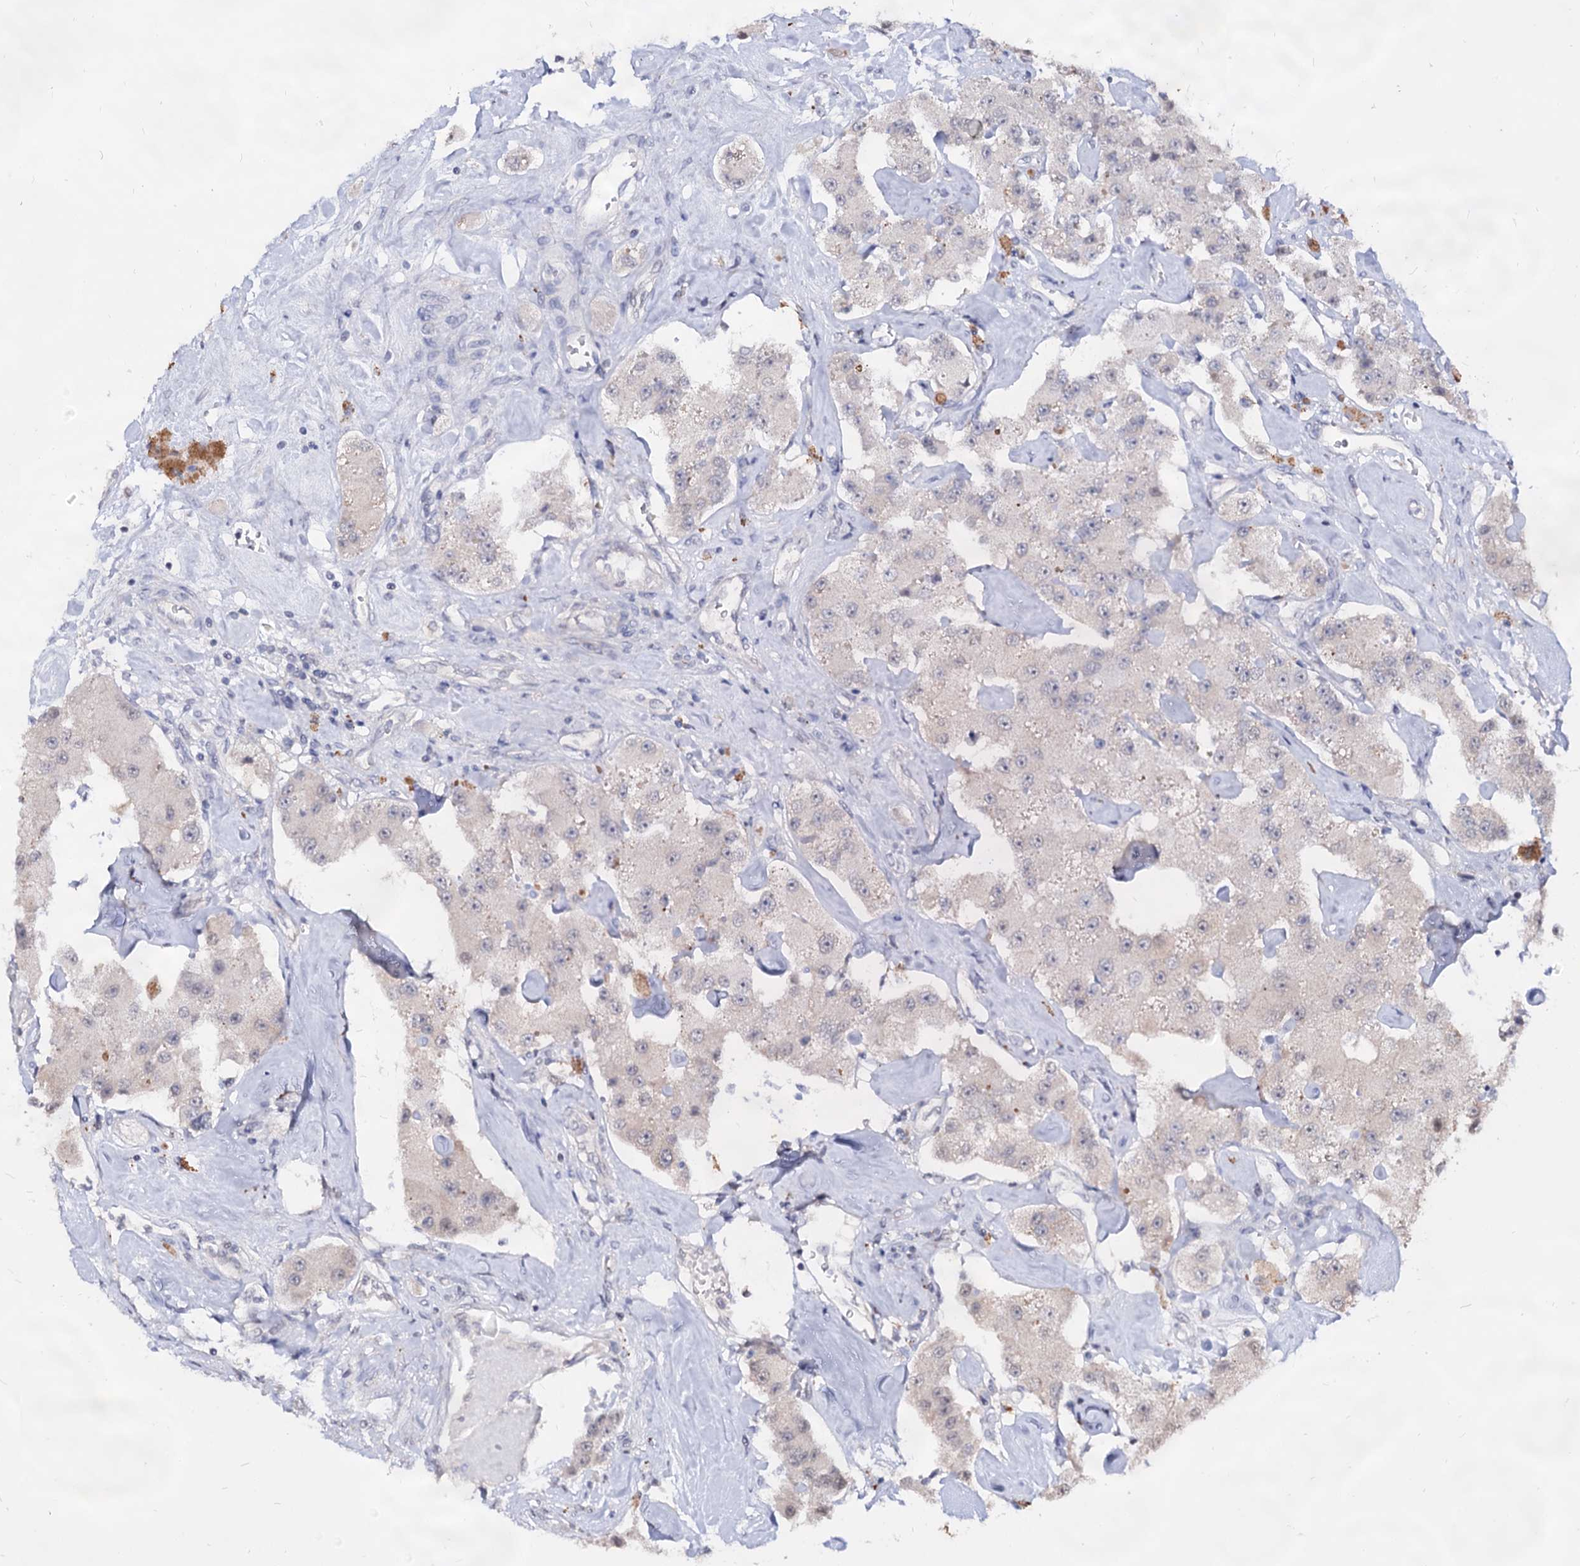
{"staining": {"intensity": "negative", "quantity": "none", "location": "none"}, "tissue": "carcinoid", "cell_type": "Tumor cells", "image_type": "cancer", "snomed": [{"axis": "morphology", "description": "Carcinoid, malignant, NOS"}, {"axis": "topography", "description": "Pancreas"}], "caption": "An image of carcinoid stained for a protein shows no brown staining in tumor cells. Nuclei are stained in blue.", "gene": "ARFIP2", "patient": {"sex": "male", "age": 41}}